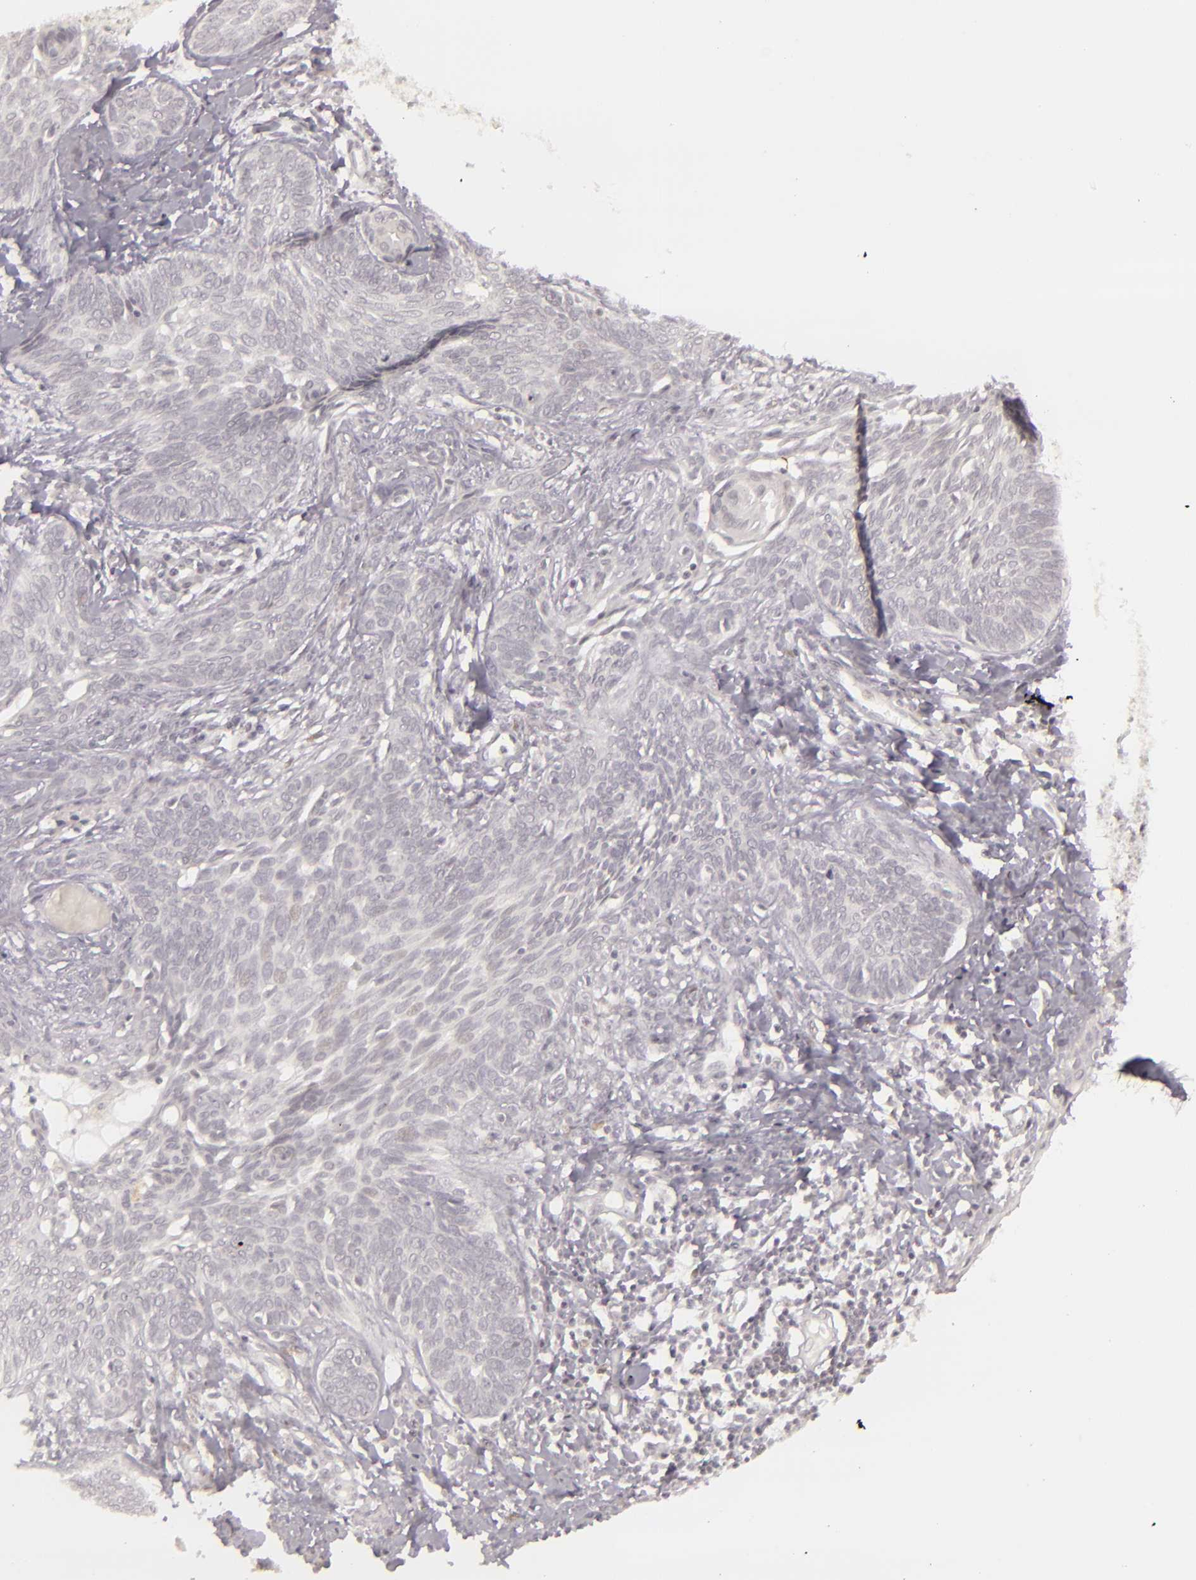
{"staining": {"intensity": "negative", "quantity": "none", "location": "none"}, "tissue": "skin cancer", "cell_type": "Tumor cells", "image_type": "cancer", "snomed": [{"axis": "morphology", "description": "Basal cell carcinoma"}, {"axis": "topography", "description": "Skin"}], "caption": "Immunohistochemical staining of skin cancer reveals no significant staining in tumor cells.", "gene": "SIX1", "patient": {"sex": "female", "age": 81}}